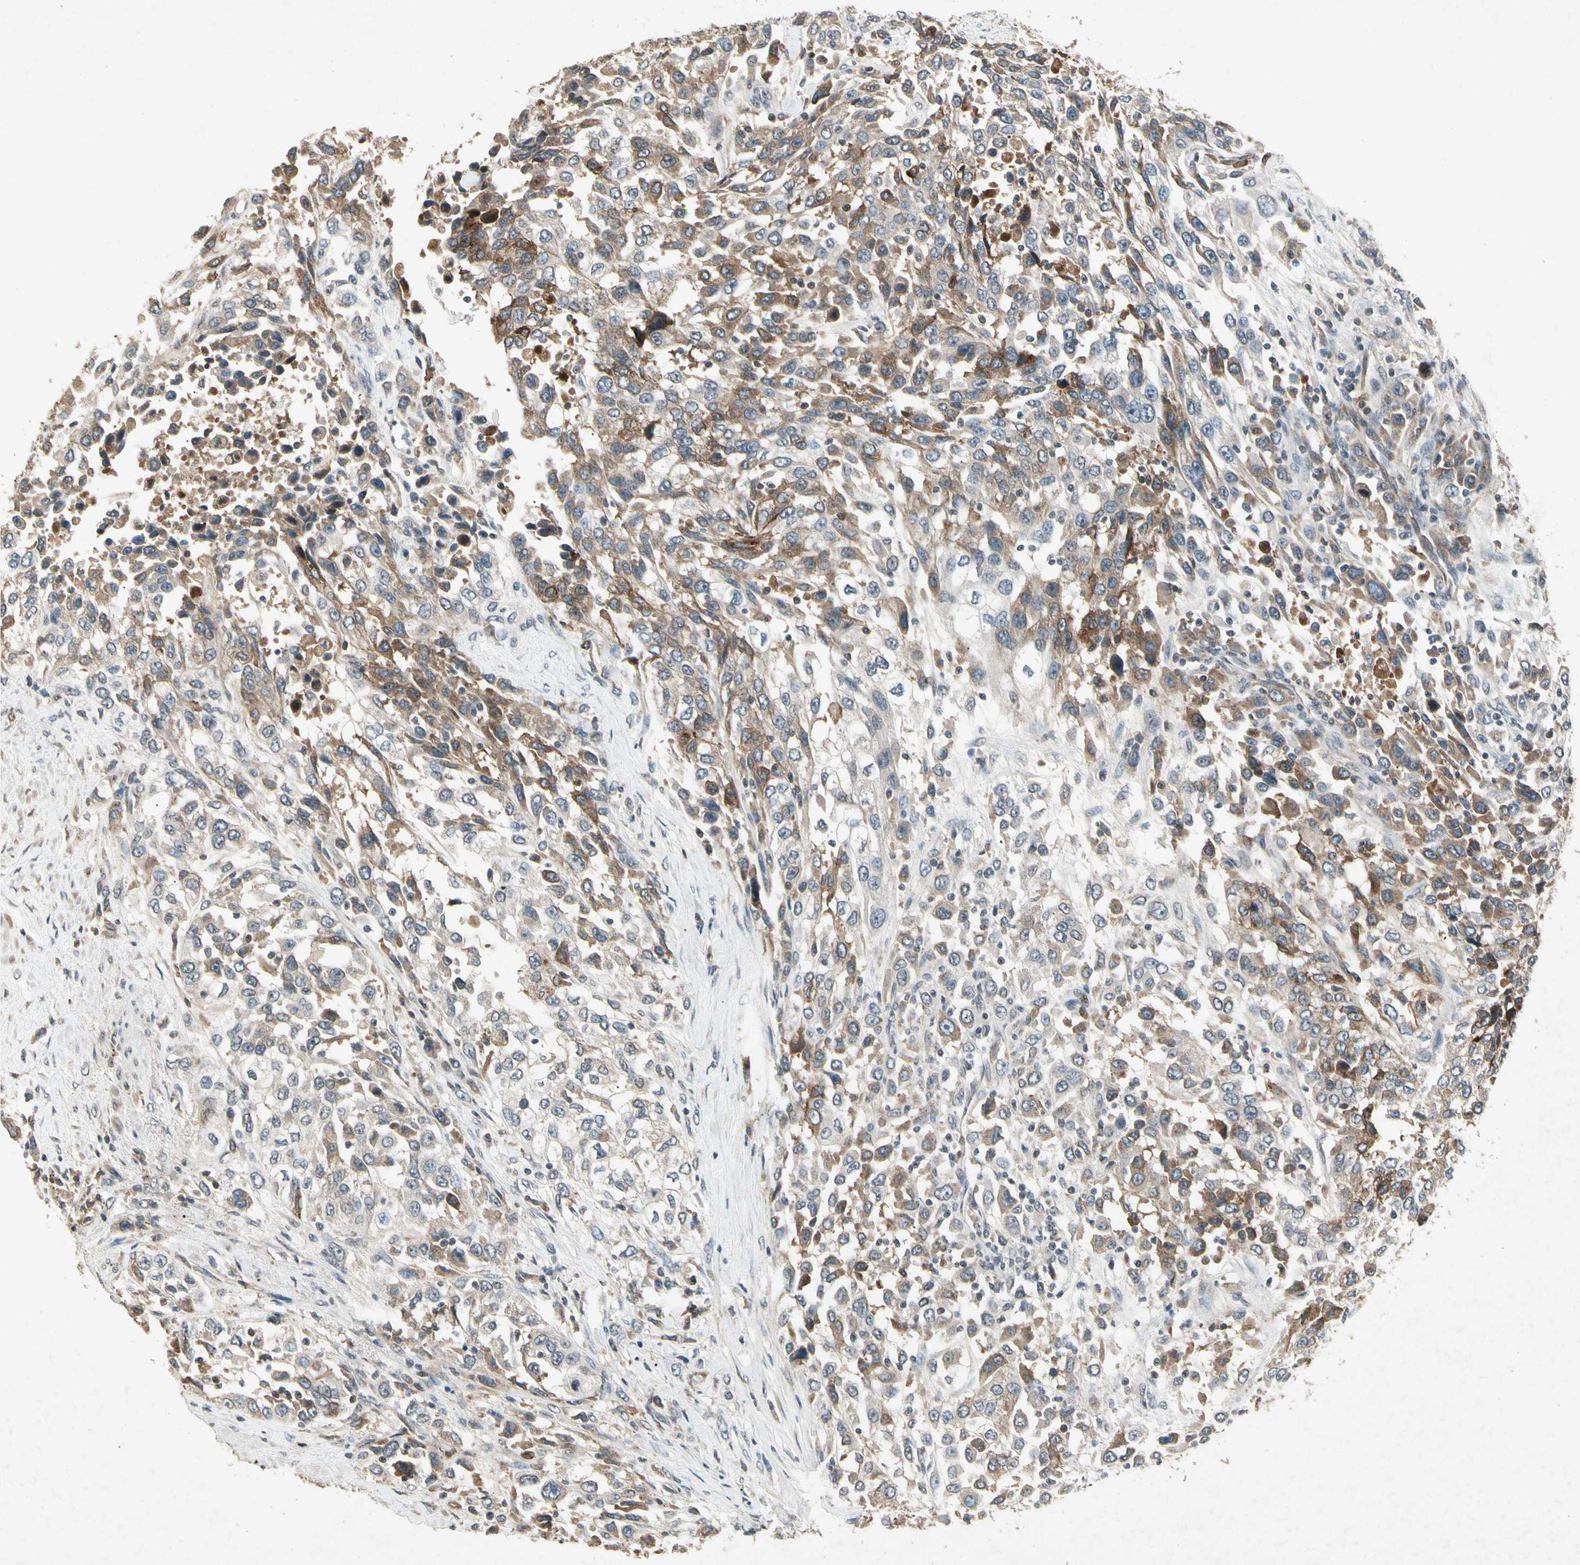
{"staining": {"intensity": "moderate", "quantity": "25%-75%", "location": "cytoplasmic/membranous"}, "tissue": "urothelial cancer", "cell_type": "Tumor cells", "image_type": "cancer", "snomed": [{"axis": "morphology", "description": "Urothelial carcinoma, High grade"}, {"axis": "topography", "description": "Urinary bladder"}], "caption": "Moderate cytoplasmic/membranous protein expression is present in about 25%-75% of tumor cells in urothelial carcinoma (high-grade).", "gene": "CP", "patient": {"sex": "female", "age": 80}}